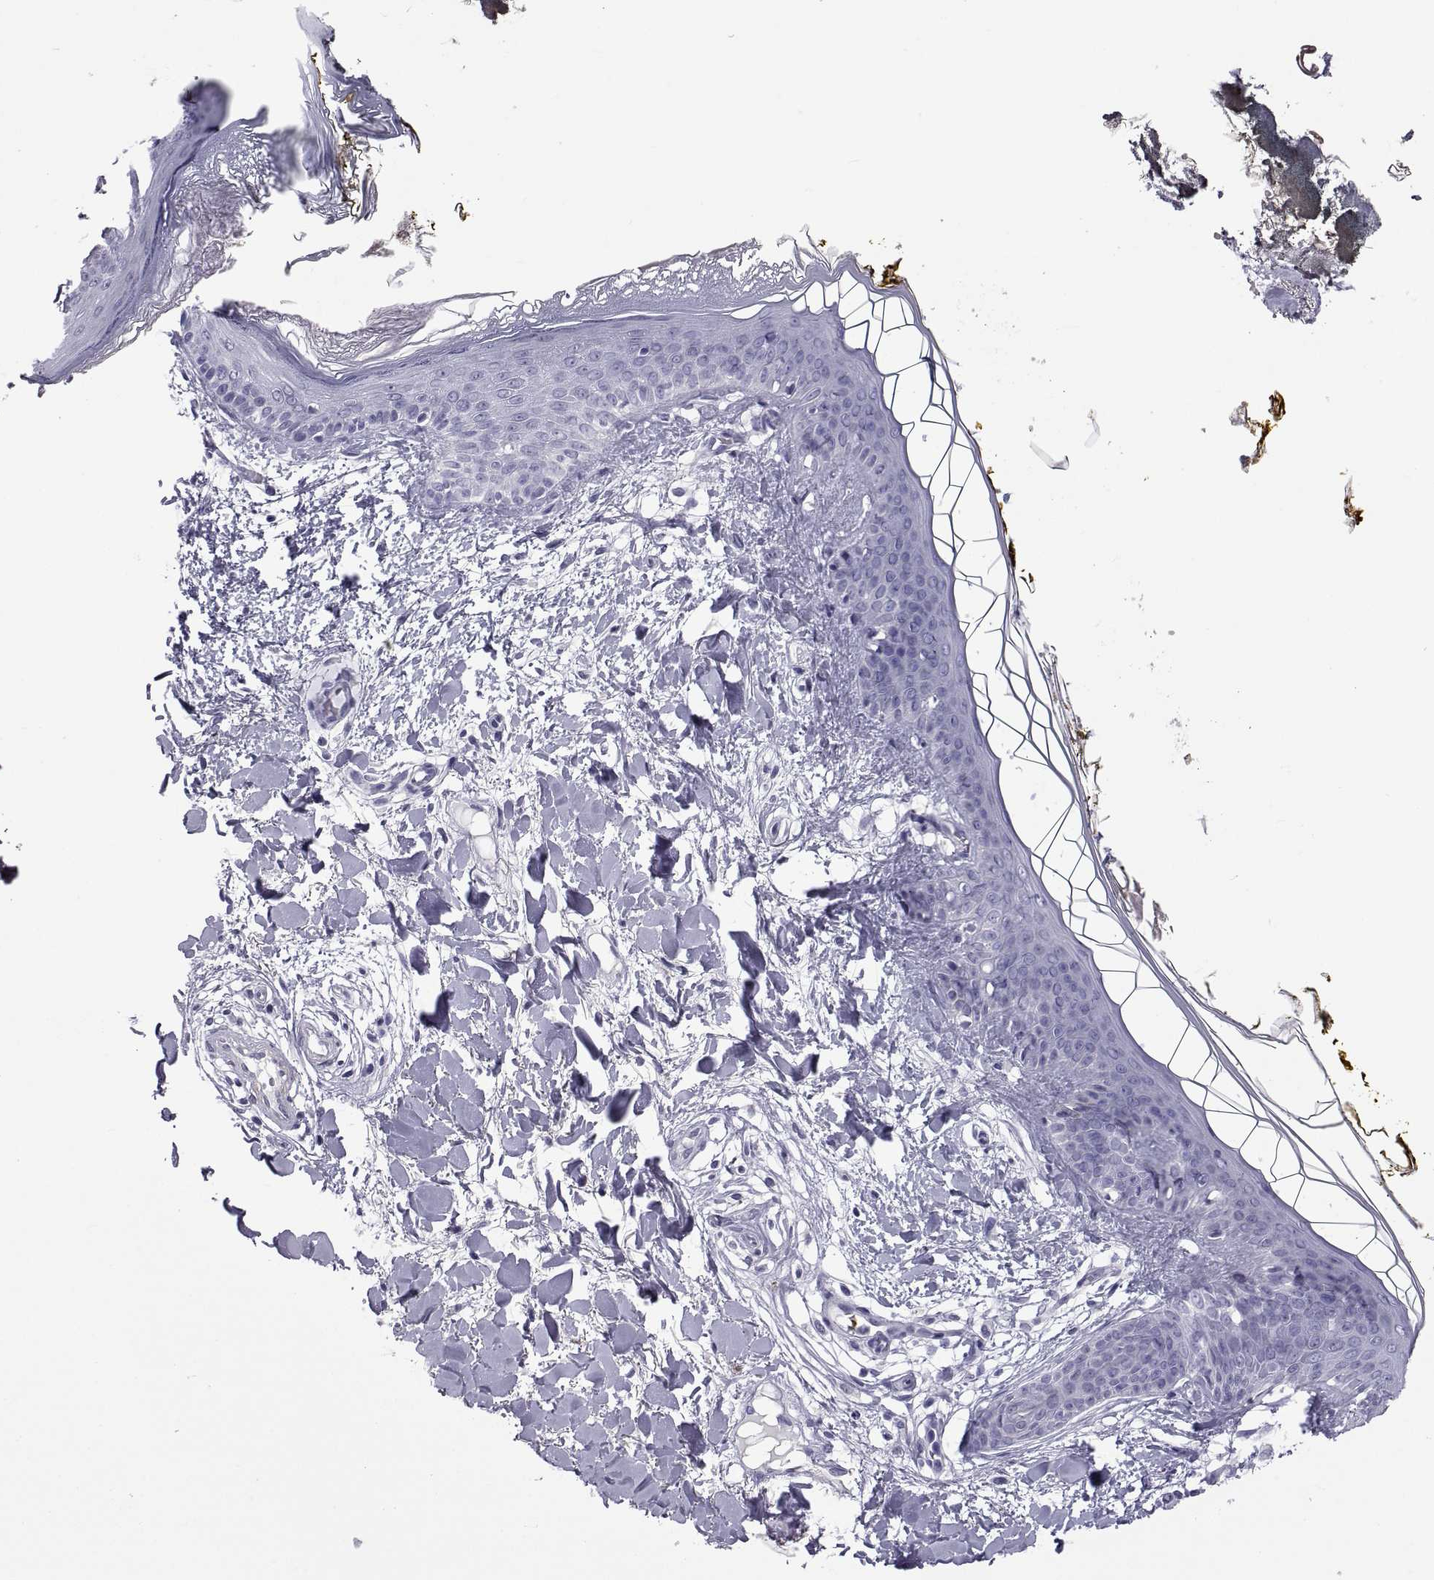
{"staining": {"intensity": "negative", "quantity": "none", "location": "none"}, "tissue": "skin", "cell_type": "Fibroblasts", "image_type": "normal", "snomed": [{"axis": "morphology", "description": "Normal tissue, NOS"}, {"axis": "topography", "description": "Skin"}], "caption": "Immunohistochemistry (IHC) image of benign skin stained for a protein (brown), which displays no staining in fibroblasts.", "gene": "MAGEB1", "patient": {"sex": "female", "age": 34}}